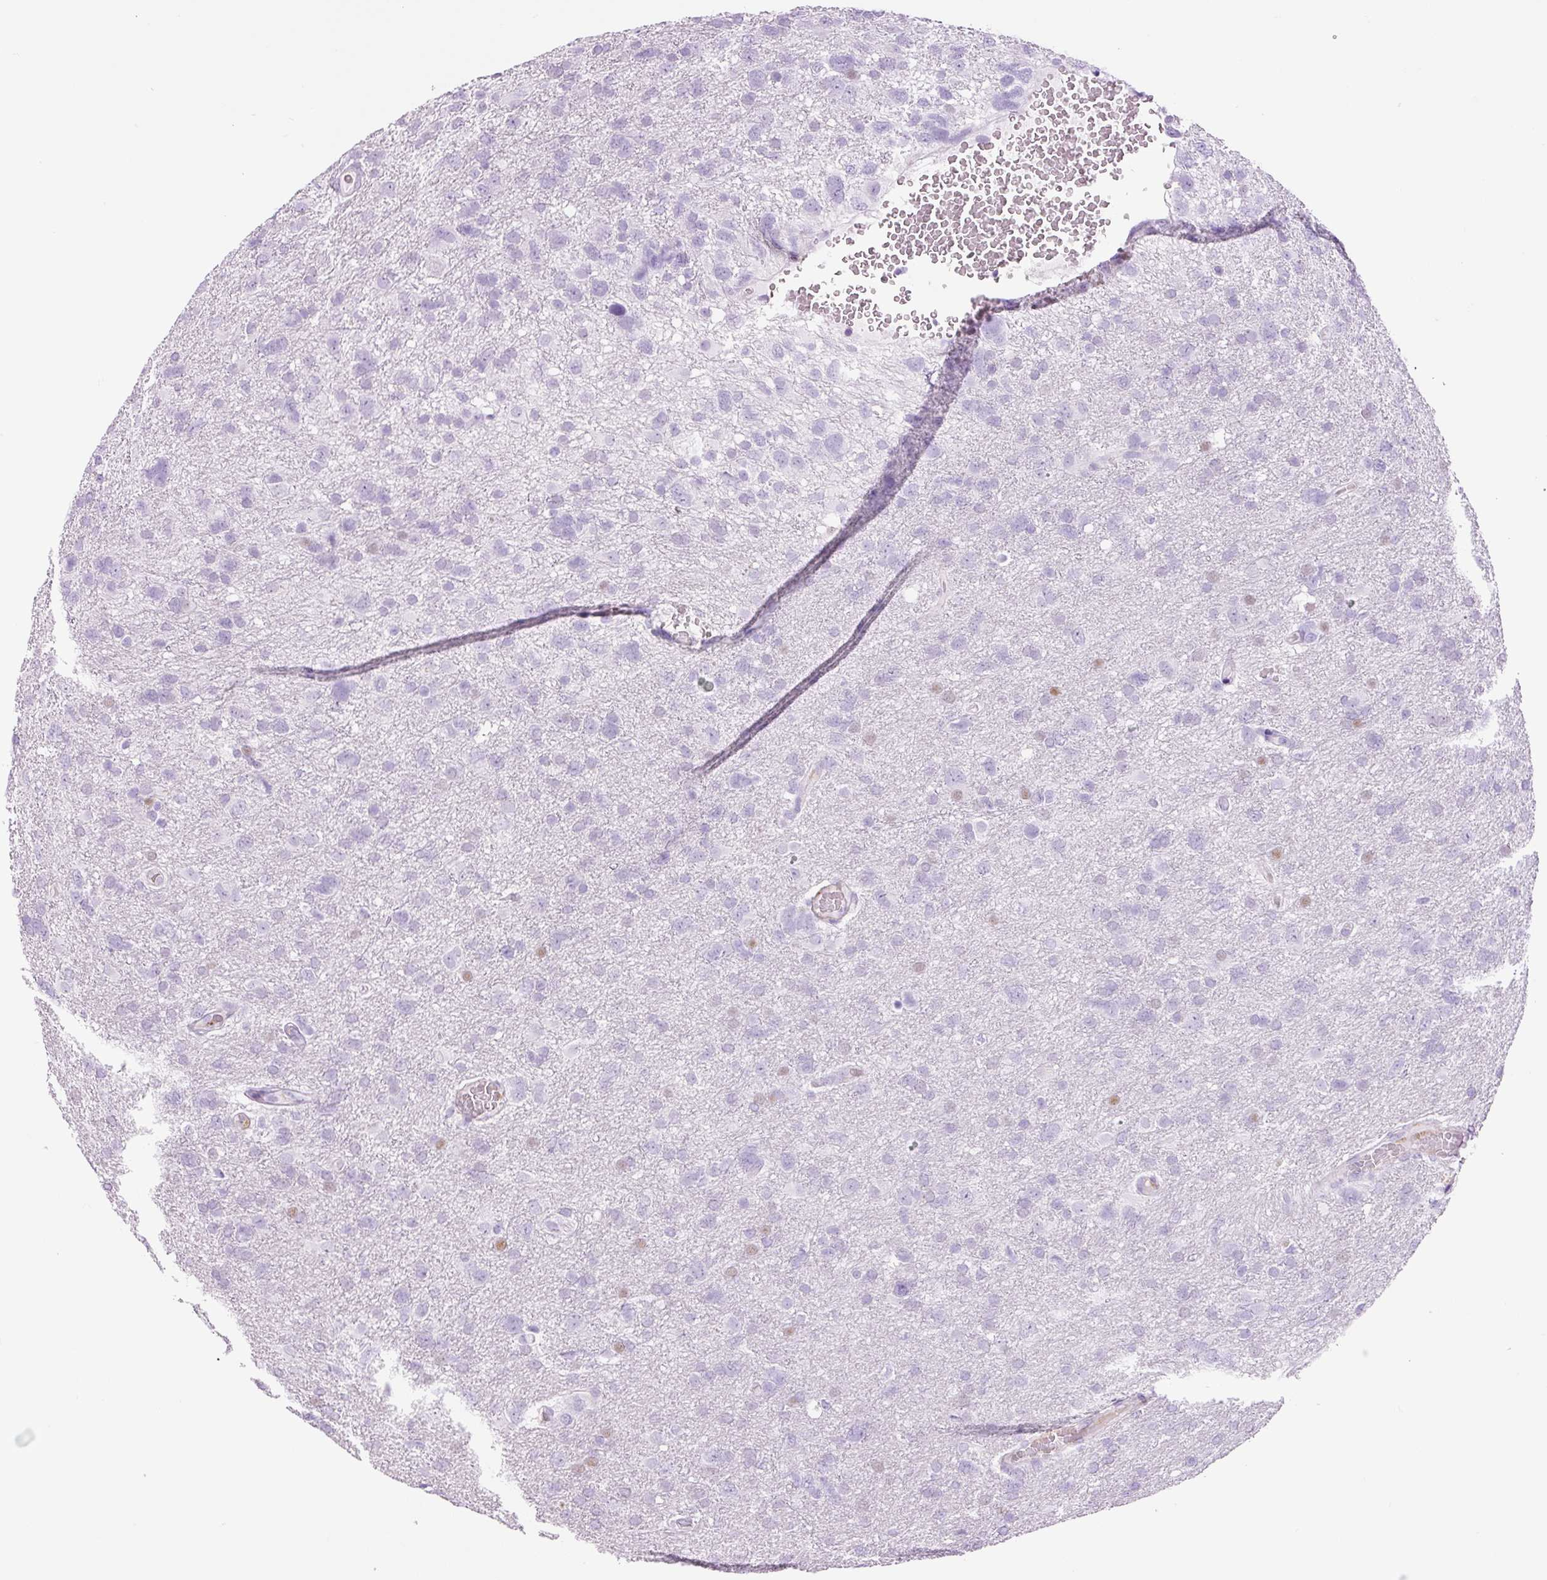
{"staining": {"intensity": "negative", "quantity": "none", "location": "none"}, "tissue": "glioma", "cell_type": "Tumor cells", "image_type": "cancer", "snomed": [{"axis": "morphology", "description": "Glioma, malignant, High grade"}, {"axis": "topography", "description": "Brain"}], "caption": "High magnification brightfield microscopy of malignant high-grade glioma stained with DAB (brown) and counterstained with hematoxylin (blue): tumor cells show no significant expression.", "gene": "ADSS1", "patient": {"sex": "male", "age": 61}}